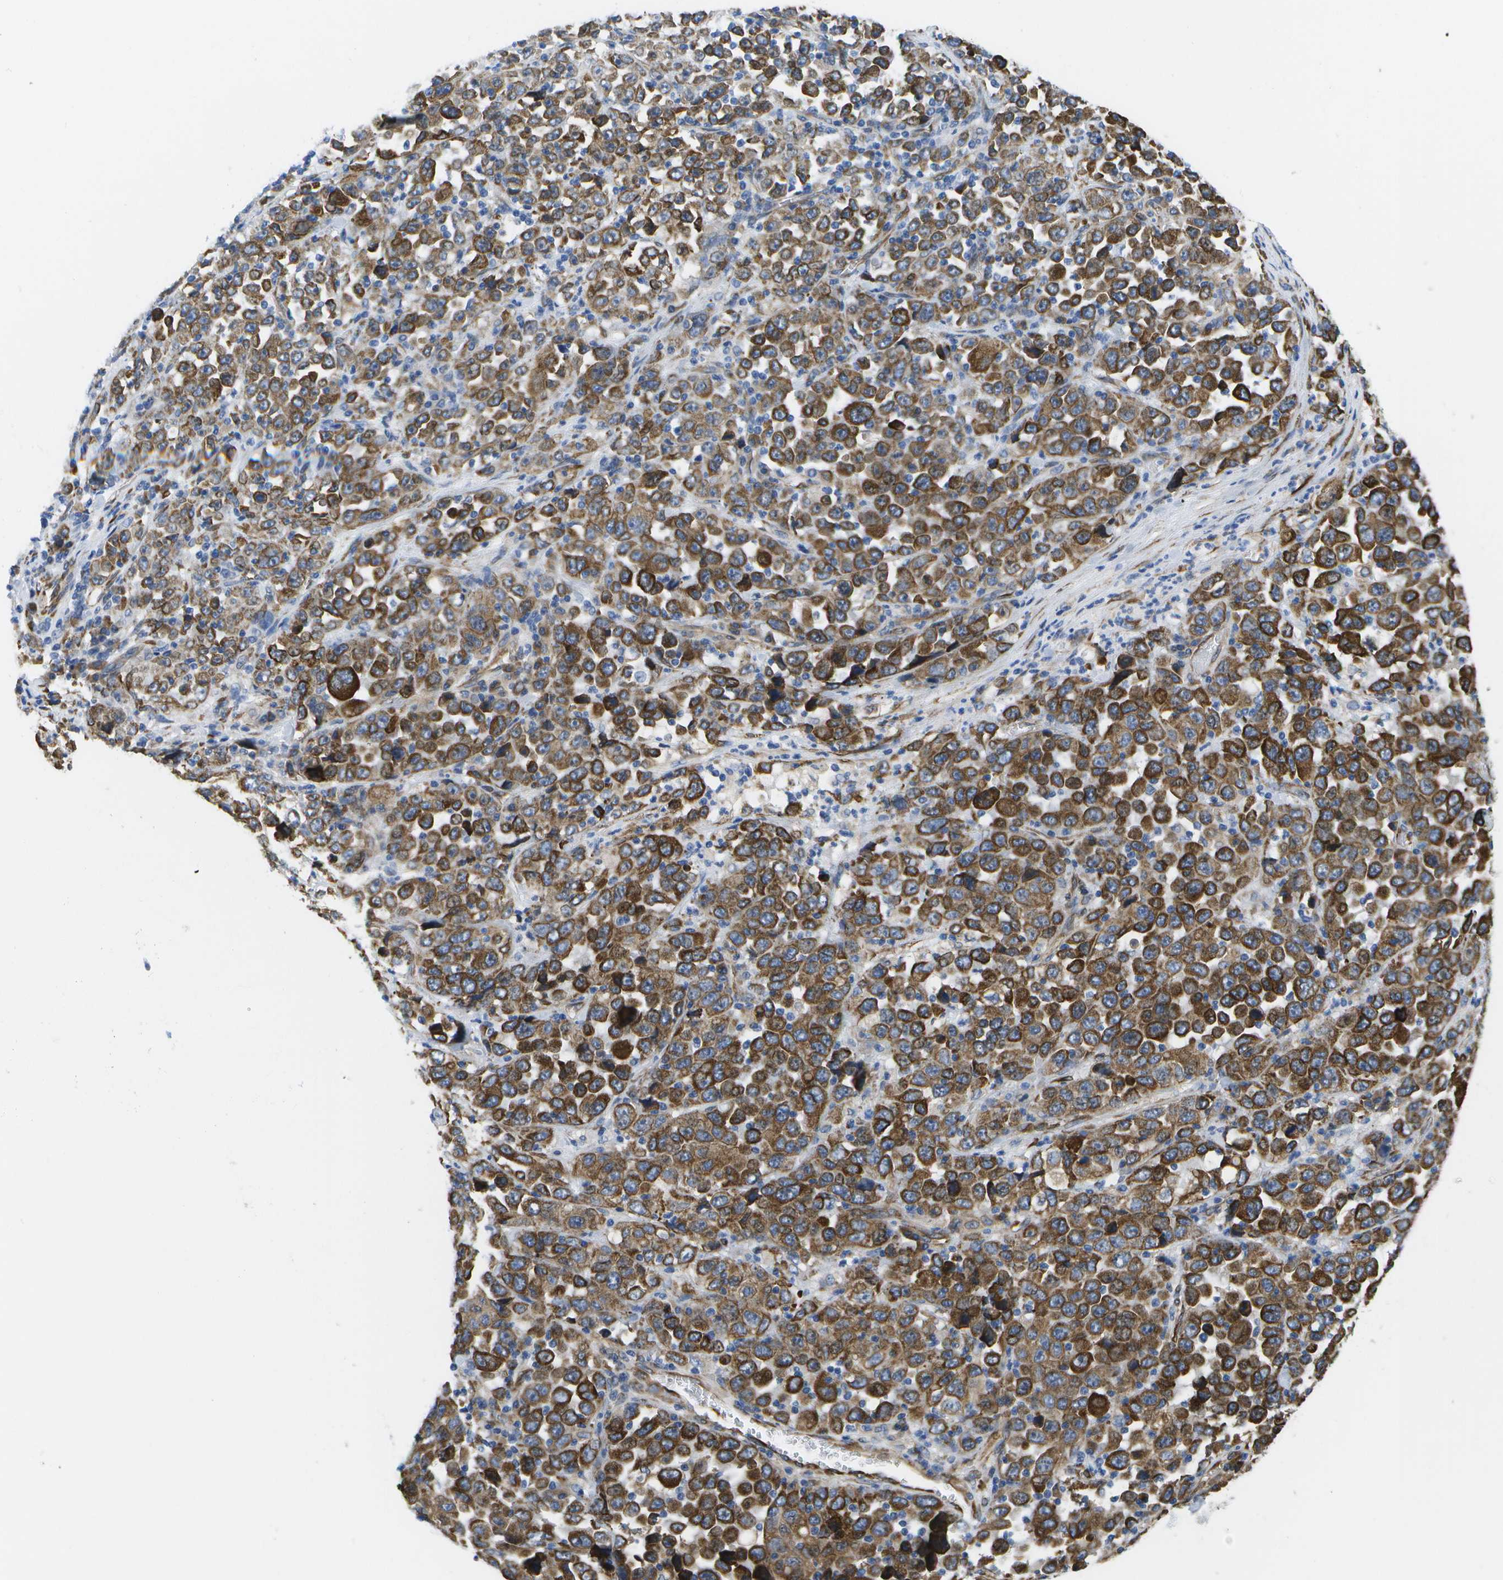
{"staining": {"intensity": "strong", "quantity": ">75%", "location": "cytoplasmic/membranous"}, "tissue": "stomach cancer", "cell_type": "Tumor cells", "image_type": "cancer", "snomed": [{"axis": "morphology", "description": "Normal tissue, NOS"}, {"axis": "morphology", "description": "Adenocarcinoma, NOS"}, {"axis": "topography", "description": "Stomach, upper"}, {"axis": "topography", "description": "Stomach"}], "caption": "A micrograph of stomach cancer stained for a protein shows strong cytoplasmic/membranous brown staining in tumor cells.", "gene": "ZDHHC17", "patient": {"sex": "male", "age": 59}}